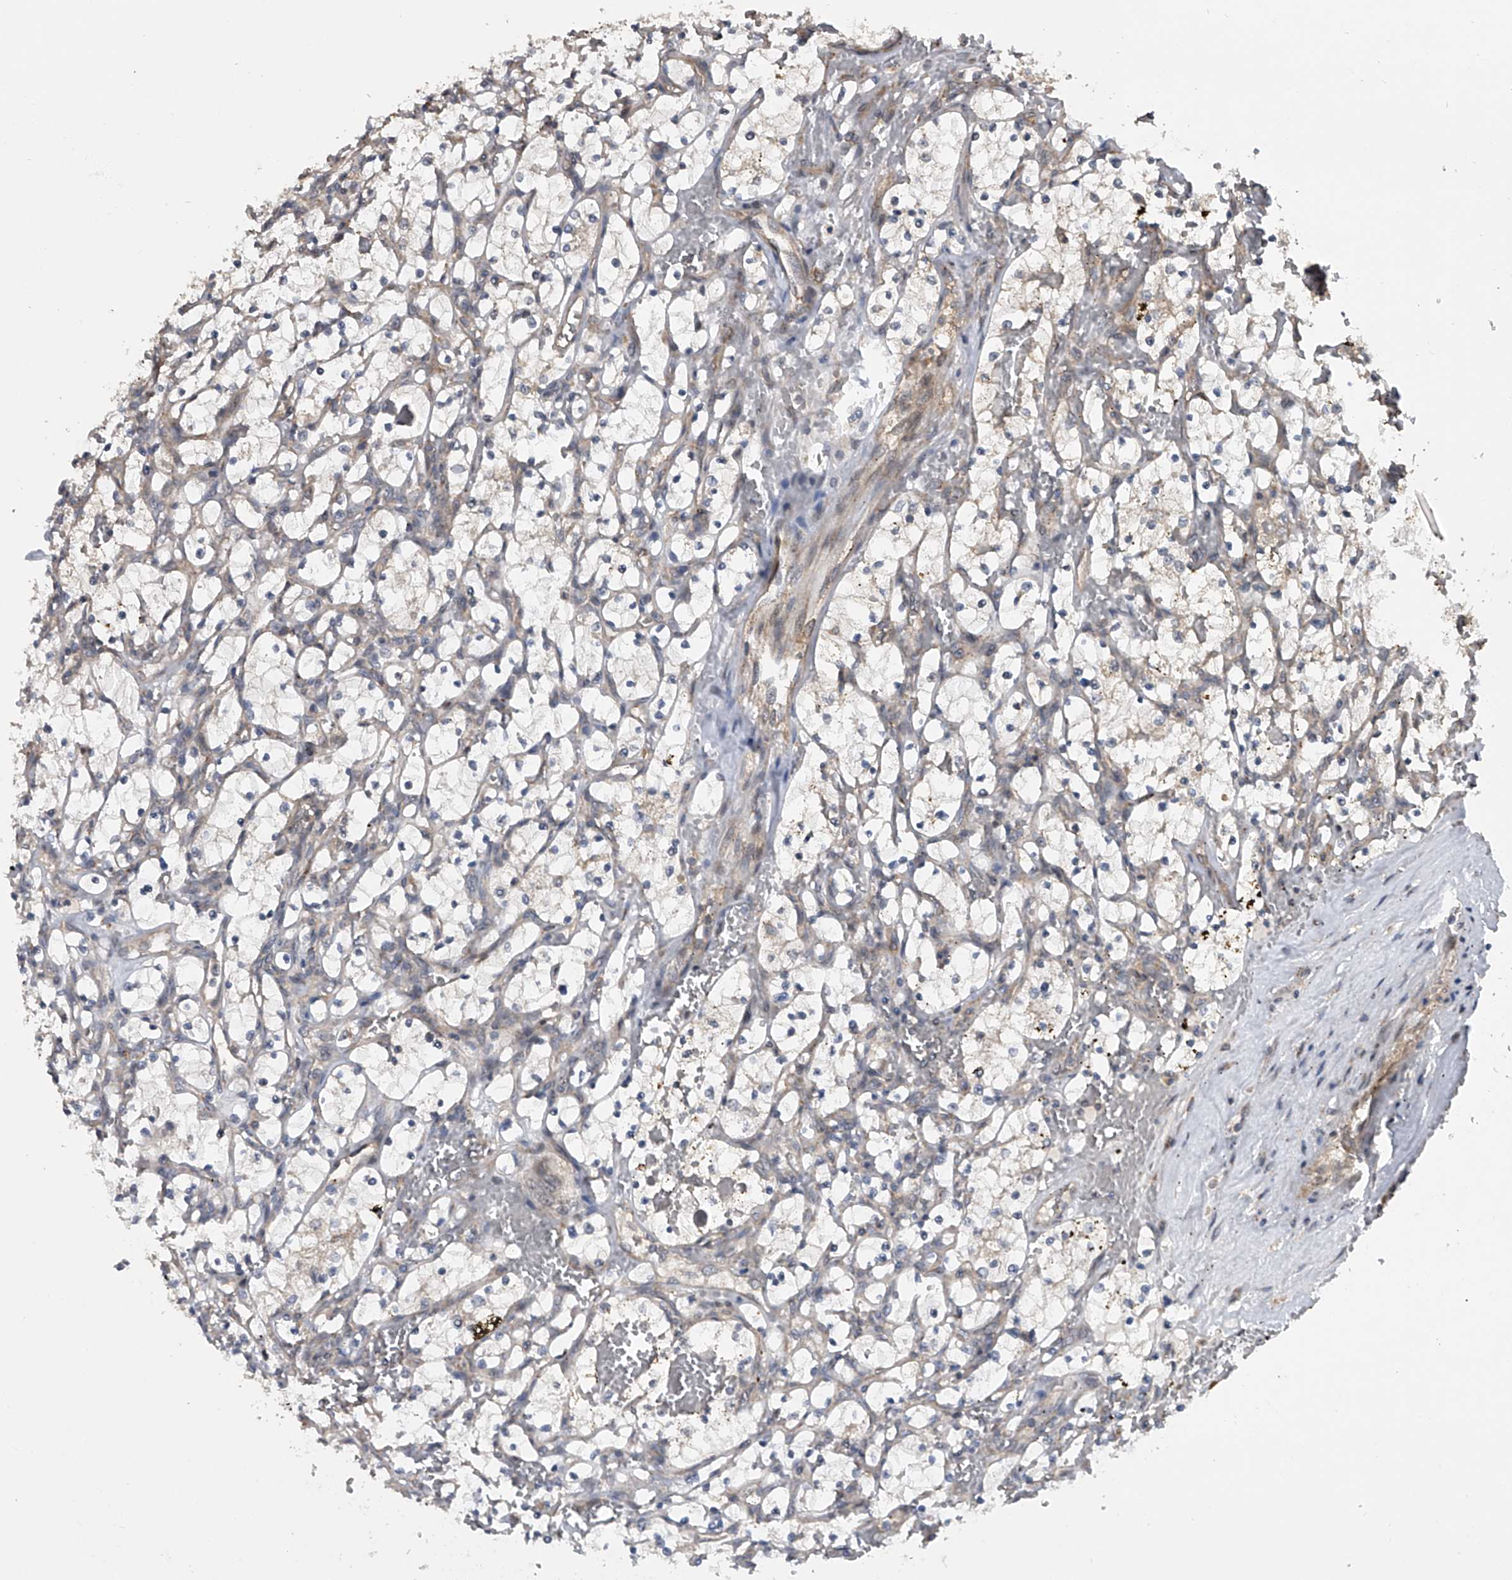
{"staining": {"intensity": "negative", "quantity": "none", "location": "none"}, "tissue": "renal cancer", "cell_type": "Tumor cells", "image_type": "cancer", "snomed": [{"axis": "morphology", "description": "Adenocarcinoma, NOS"}, {"axis": "topography", "description": "Kidney"}], "caption": "DAB (3,3'-diaminobenzidine) immunohistochemical staining of human renal cancer (adenocarcinoma) displays no significant positivity in tumor cells.", "gene": "GEMIN8", "patient": {"sex": "female", "age": 69}}